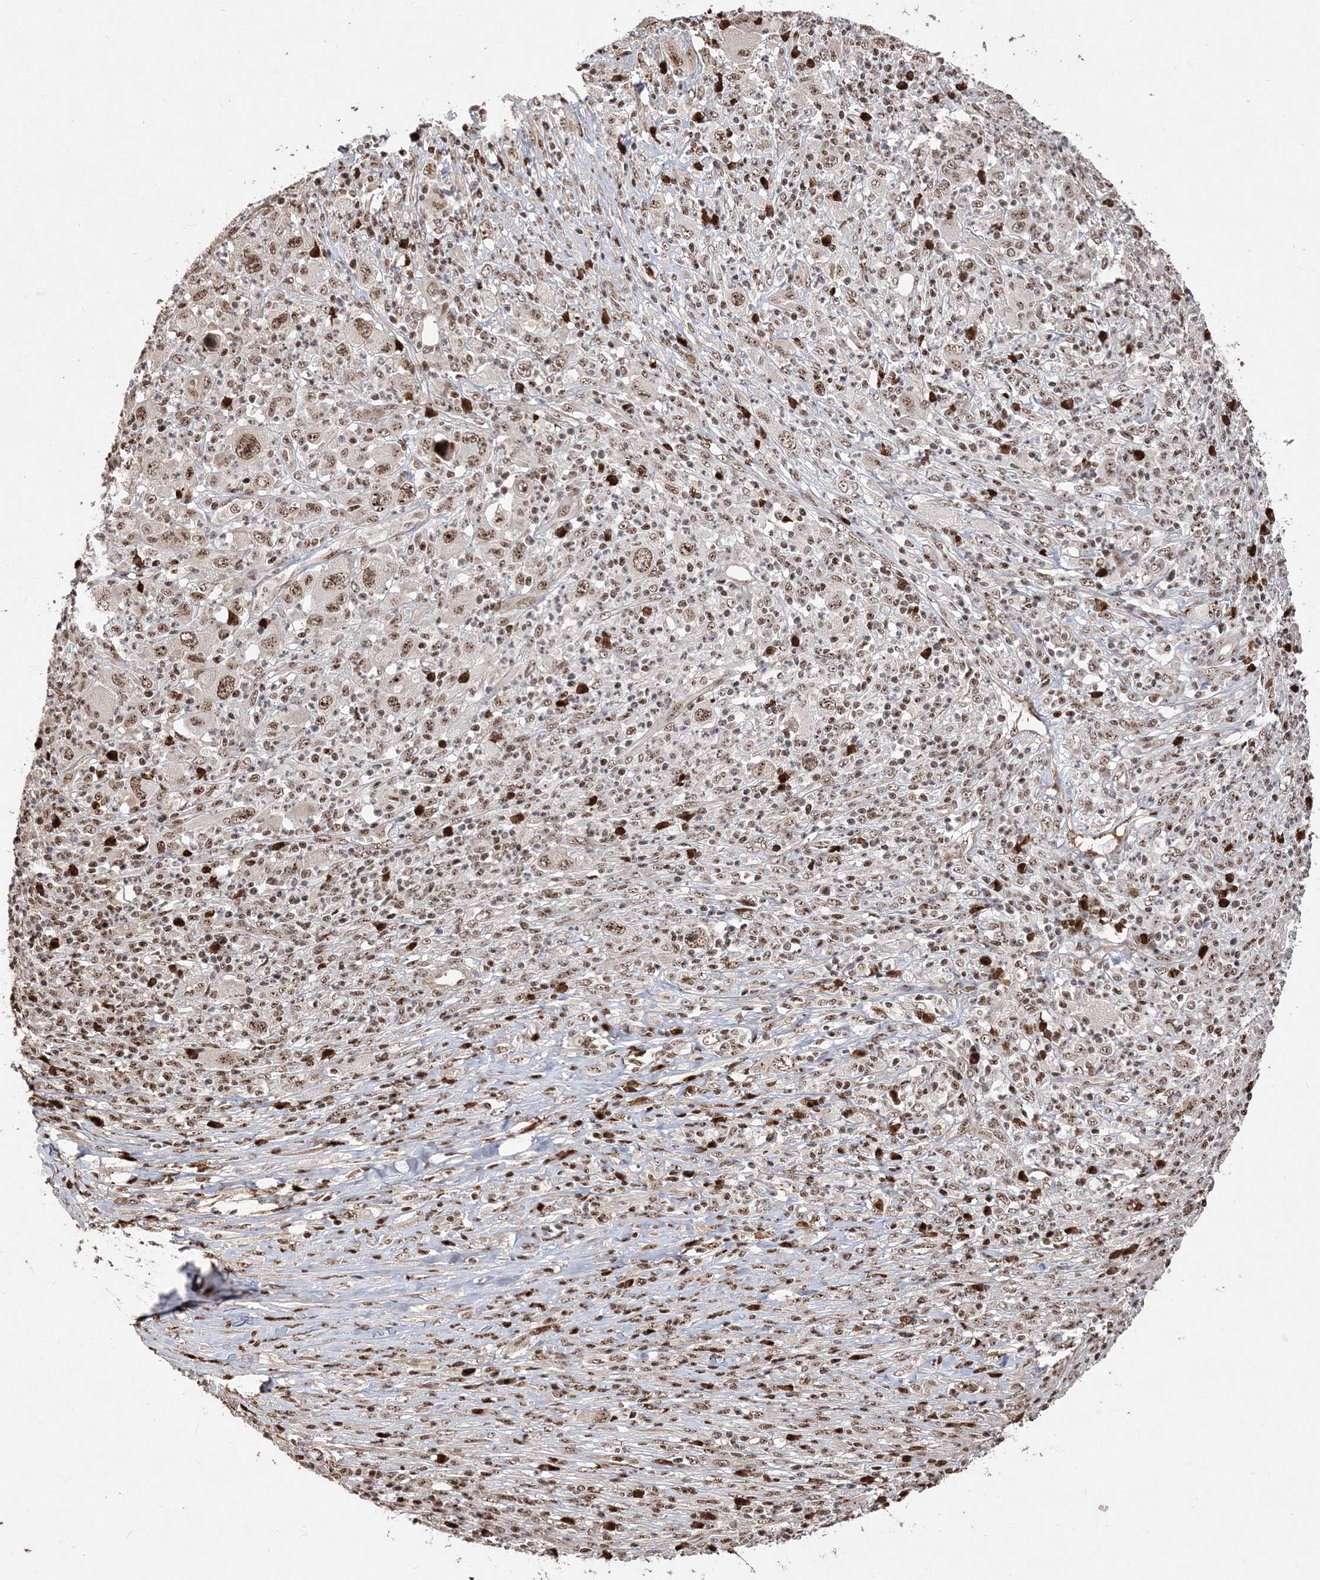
{"staining": {"intensity": "strong", "quantity": ">75%", "location": "nuclear"}, "tissue": "melanoma", "cell_type": "Tumor cells", "image_type": "cancer", "snomed": [{"axis": "morphology", "description": "Malignant melanoma, Metastatic site"}, {"axis": "topography", "description": "Skin"}], "caption": "Protein staining of melanoma tissue reveals strong nuclear positivity in about >75% of tumor cells.", "gene": "RBM17", "patient": {"sex": "female", "age": 56}}